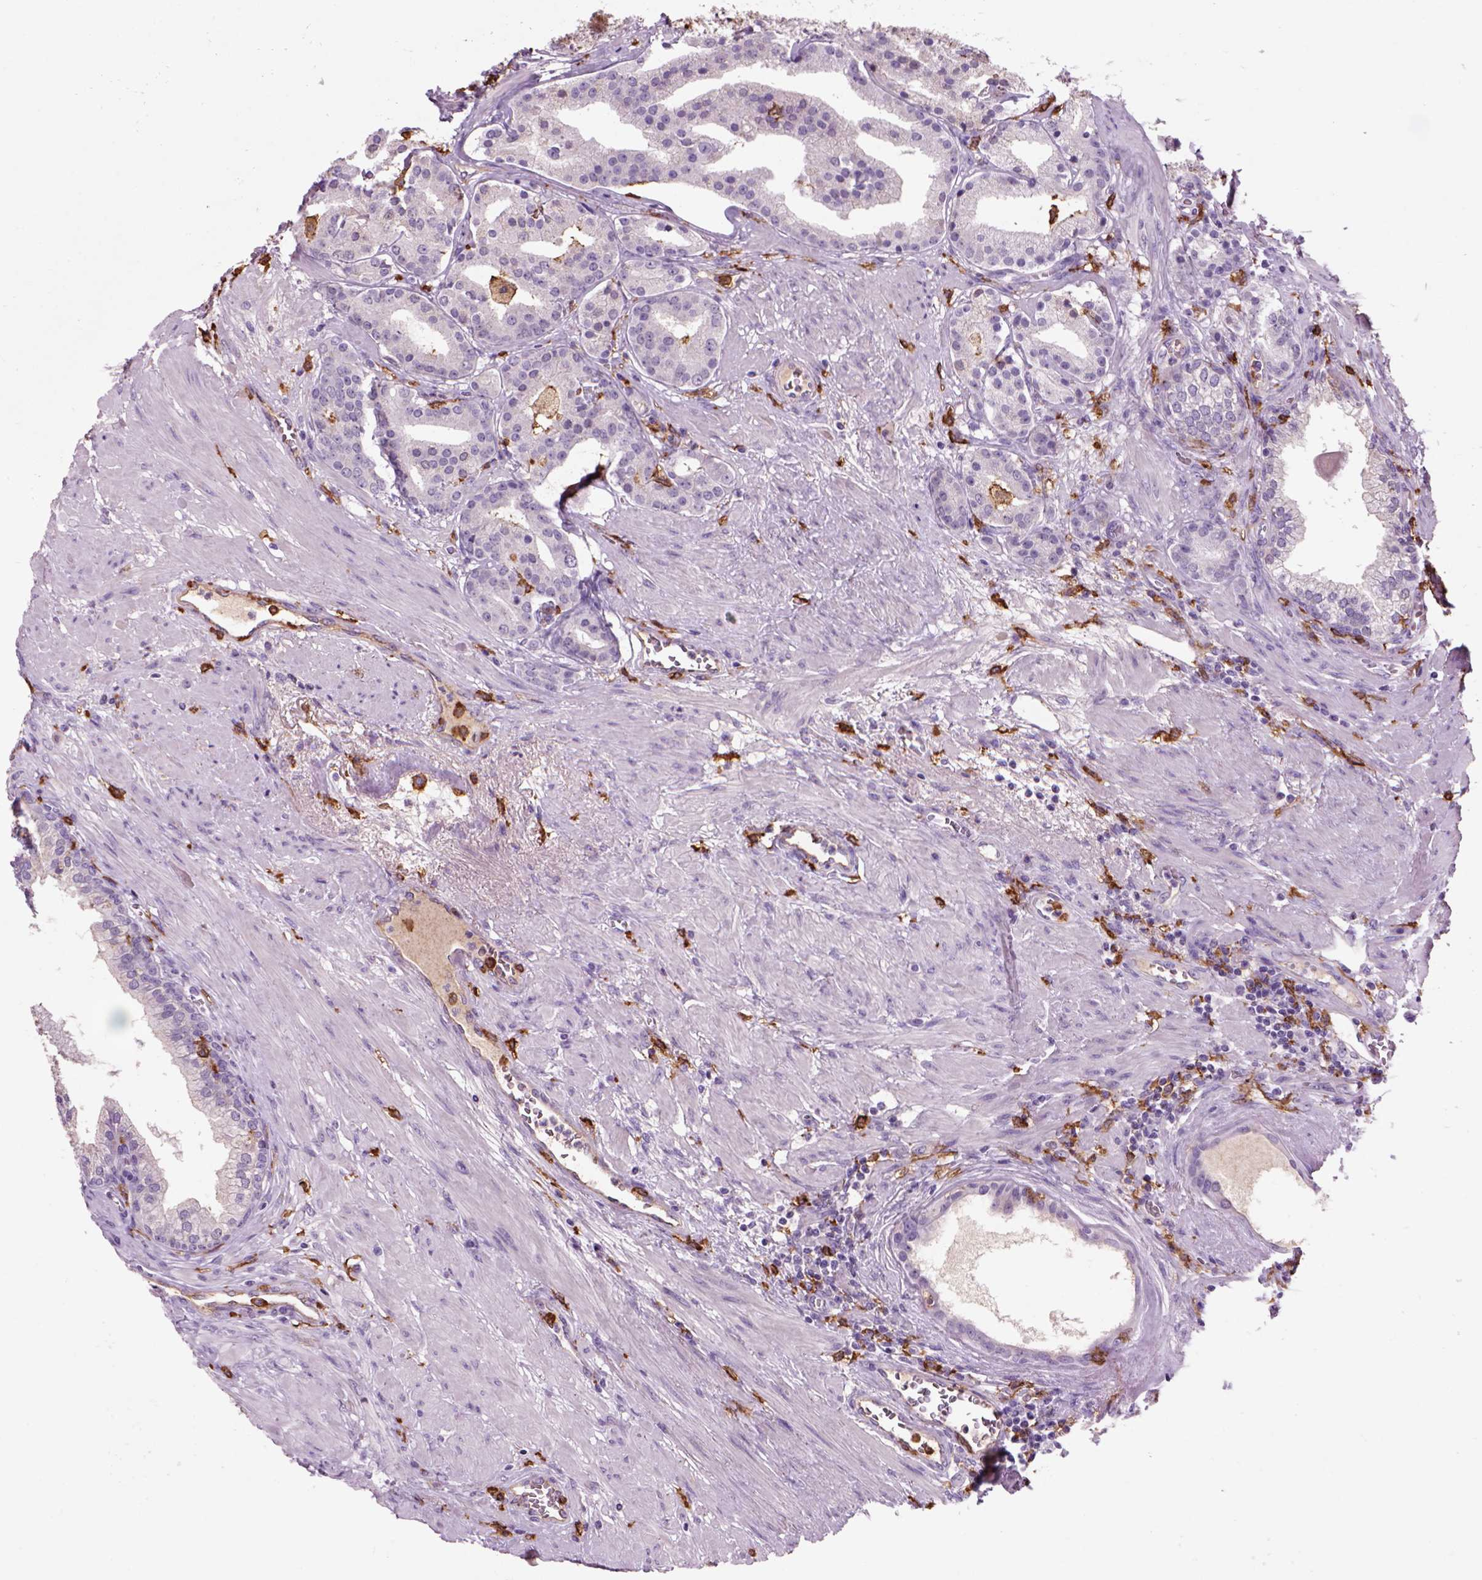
{"staining": {"intensity": "negative", "quantity": "none", "location": "none"}, "tissue": "prostate cancer", "cell_type": "Tumor cells", "image_type": "cancer", "snomed": [{"axis": "morphology", "description": "Adenocarcinoma, NOS"}, {"axis": "topography", "description": "Prostate"}], "caption": "DAB (3,3'-diaminobenzidine) immunohistochemical staining of adenocarcinoma (prostate) reveals no significant positivity in tumor cells. The staining is performed using DAB brown chromogen with nuclei counter-stained in using hematoxylin.", "gene": "CD14", "patient": {"sex": "male", "age": 69}}